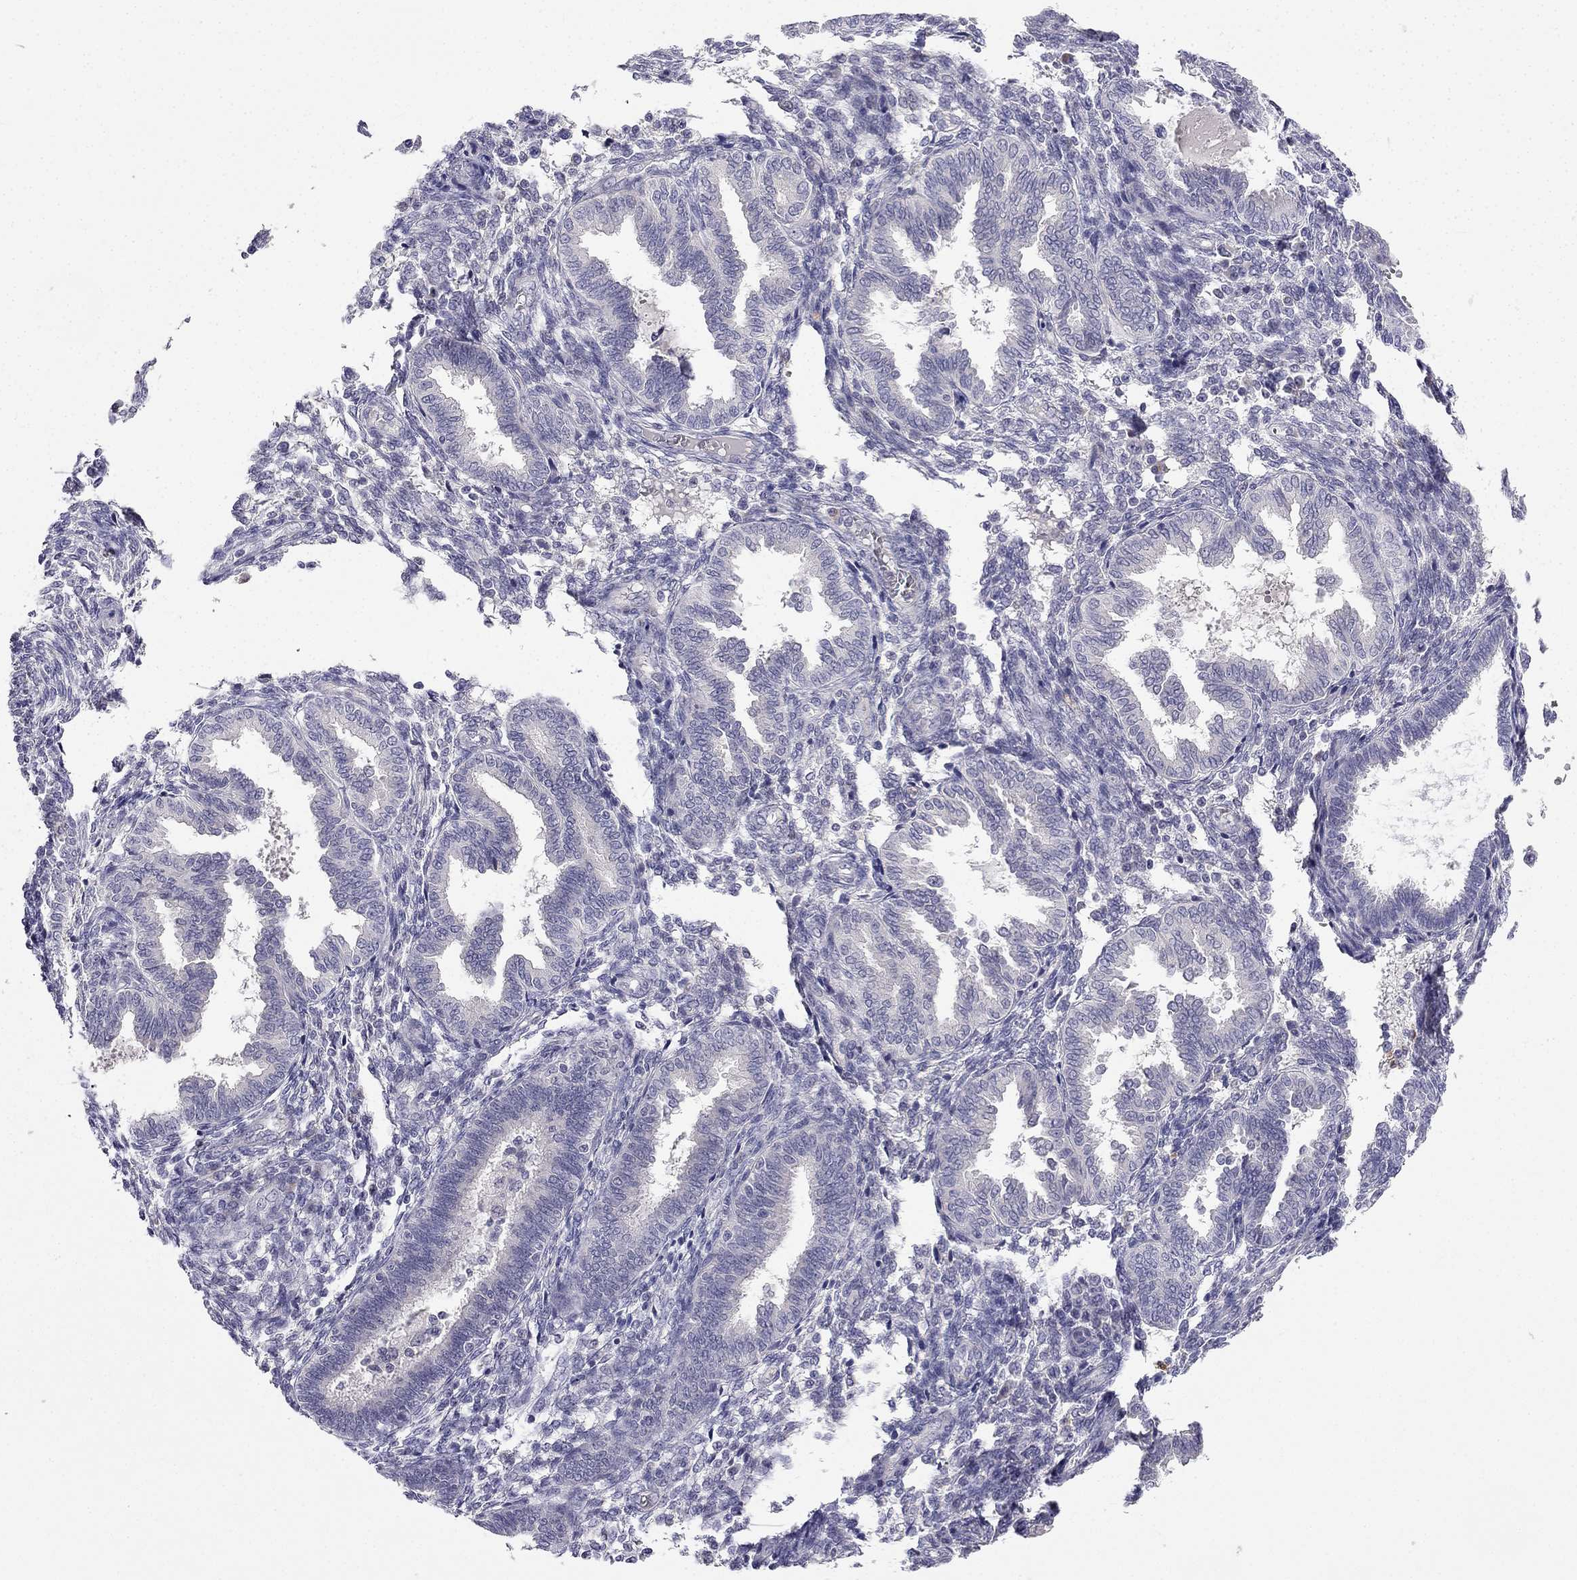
{"staining": {"intensity": "negative", "quantity": "none", "location": "none"}, "tissue": "endometrium", "cell_type": "Cells in endometrial stroma", "image_type": "normal", "snomed": [{"axis": "morphology", "description": "Normal tissue, NOS"}, {"axis": "topography", "description": "Endometrium"}], "caption": "Cells in endometrial stroma are negative for brown protein staining in unremarkable endometrium. (Brightfield microscopy of DAB immunohistochemistry (IHC) at high magnification).", "gene": "C16orf89", "patient": {"sex": "female", "age": 42}}